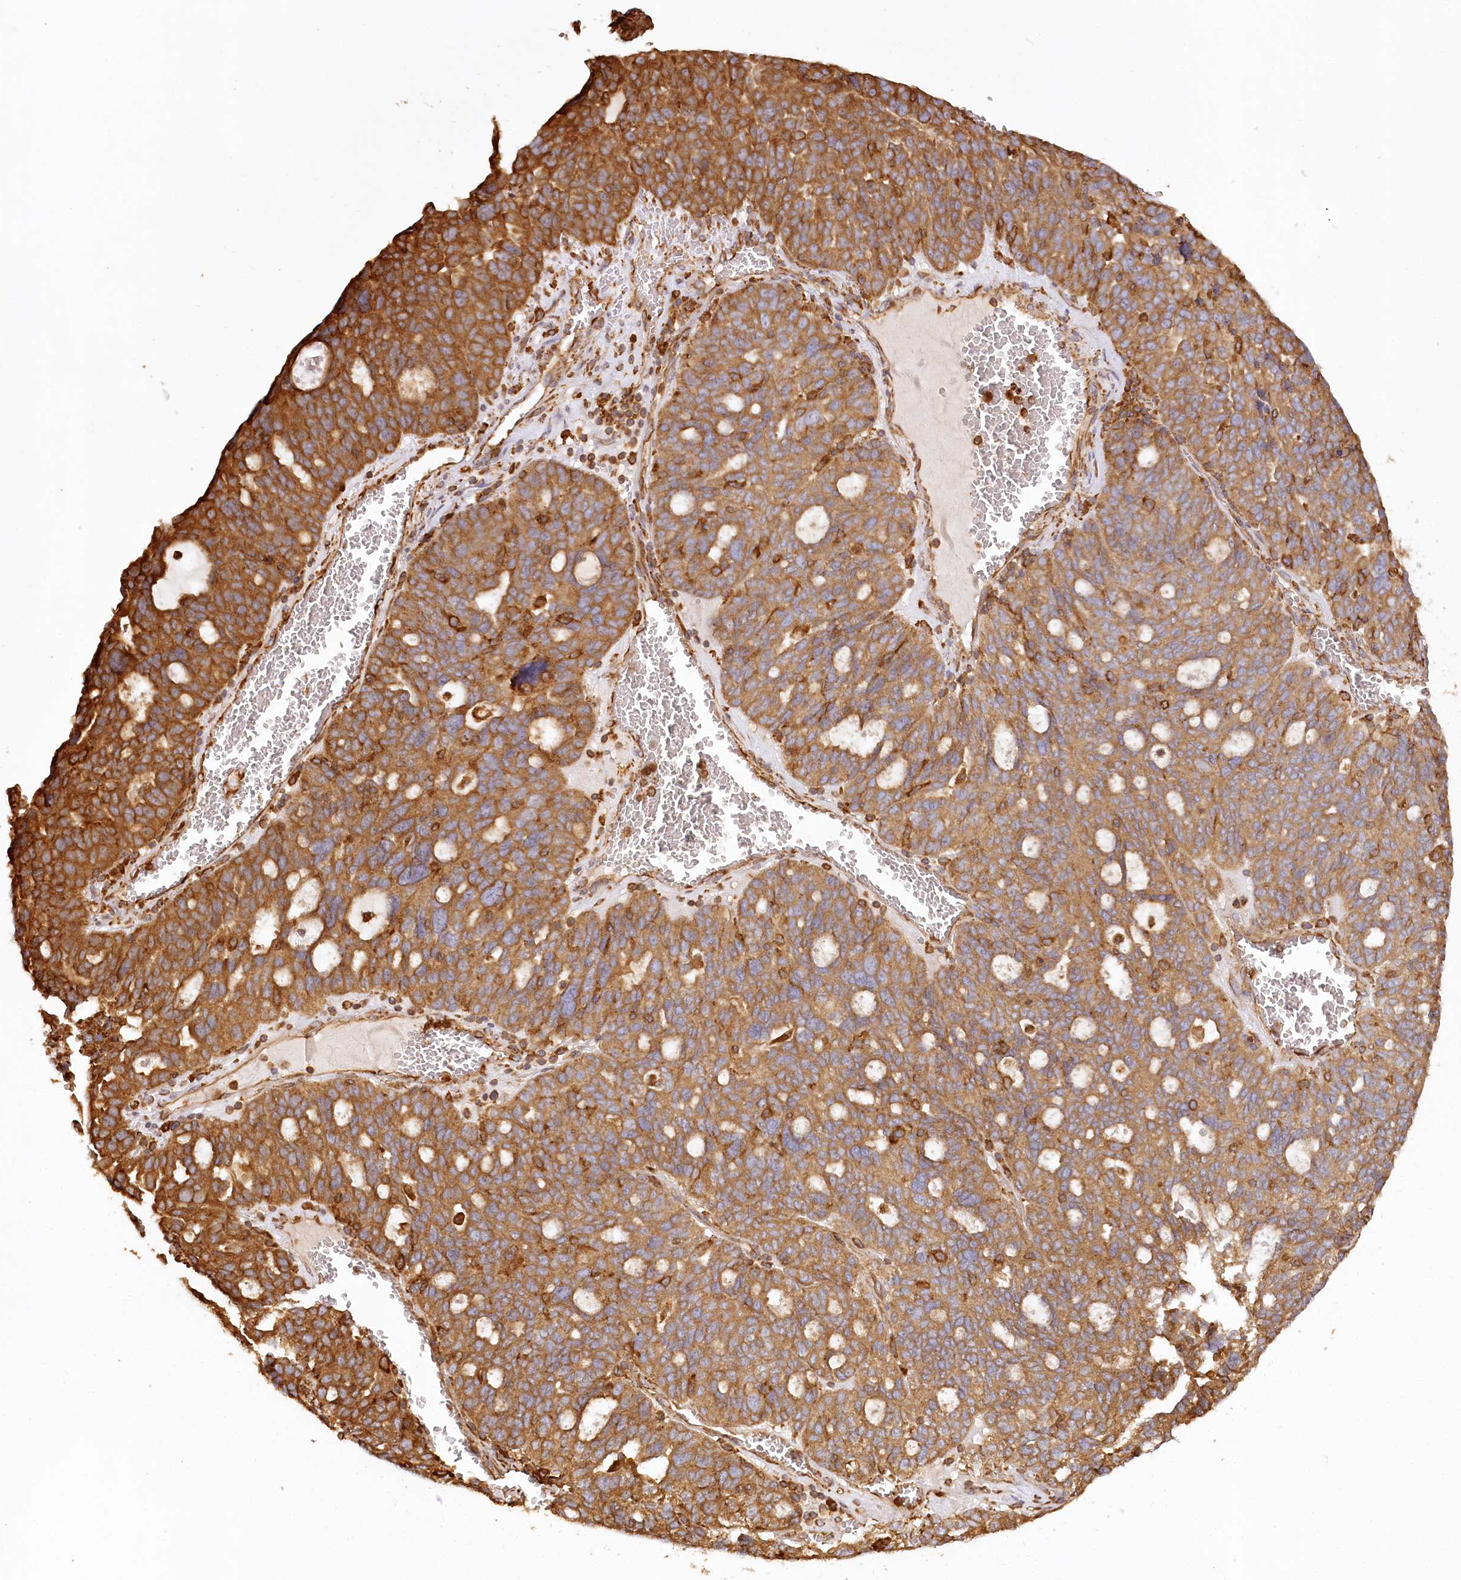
{"staining": {"intensity": "strong", "quantity": ">75%", "location": "cytoplasmic/membranous"}, "tissue": "ovarian cancer", "cell_type": "Tumor cells", "image_type": "cancer", "snomed": [{"axis": "morphology", "description": "Cystadenocarcinoma, serous, NOS"}, {"axis": "topography", "description": "Ovary"}], "caption": "Ovarian serous cystadenocarcinoma was stained to show a protein in brown. There is high levels of strong cytoplasmic/membranous positivity in about >75% of tumor cells.", "gene": "ACAP2", "patient": {"sex": "female", "age": 59}}